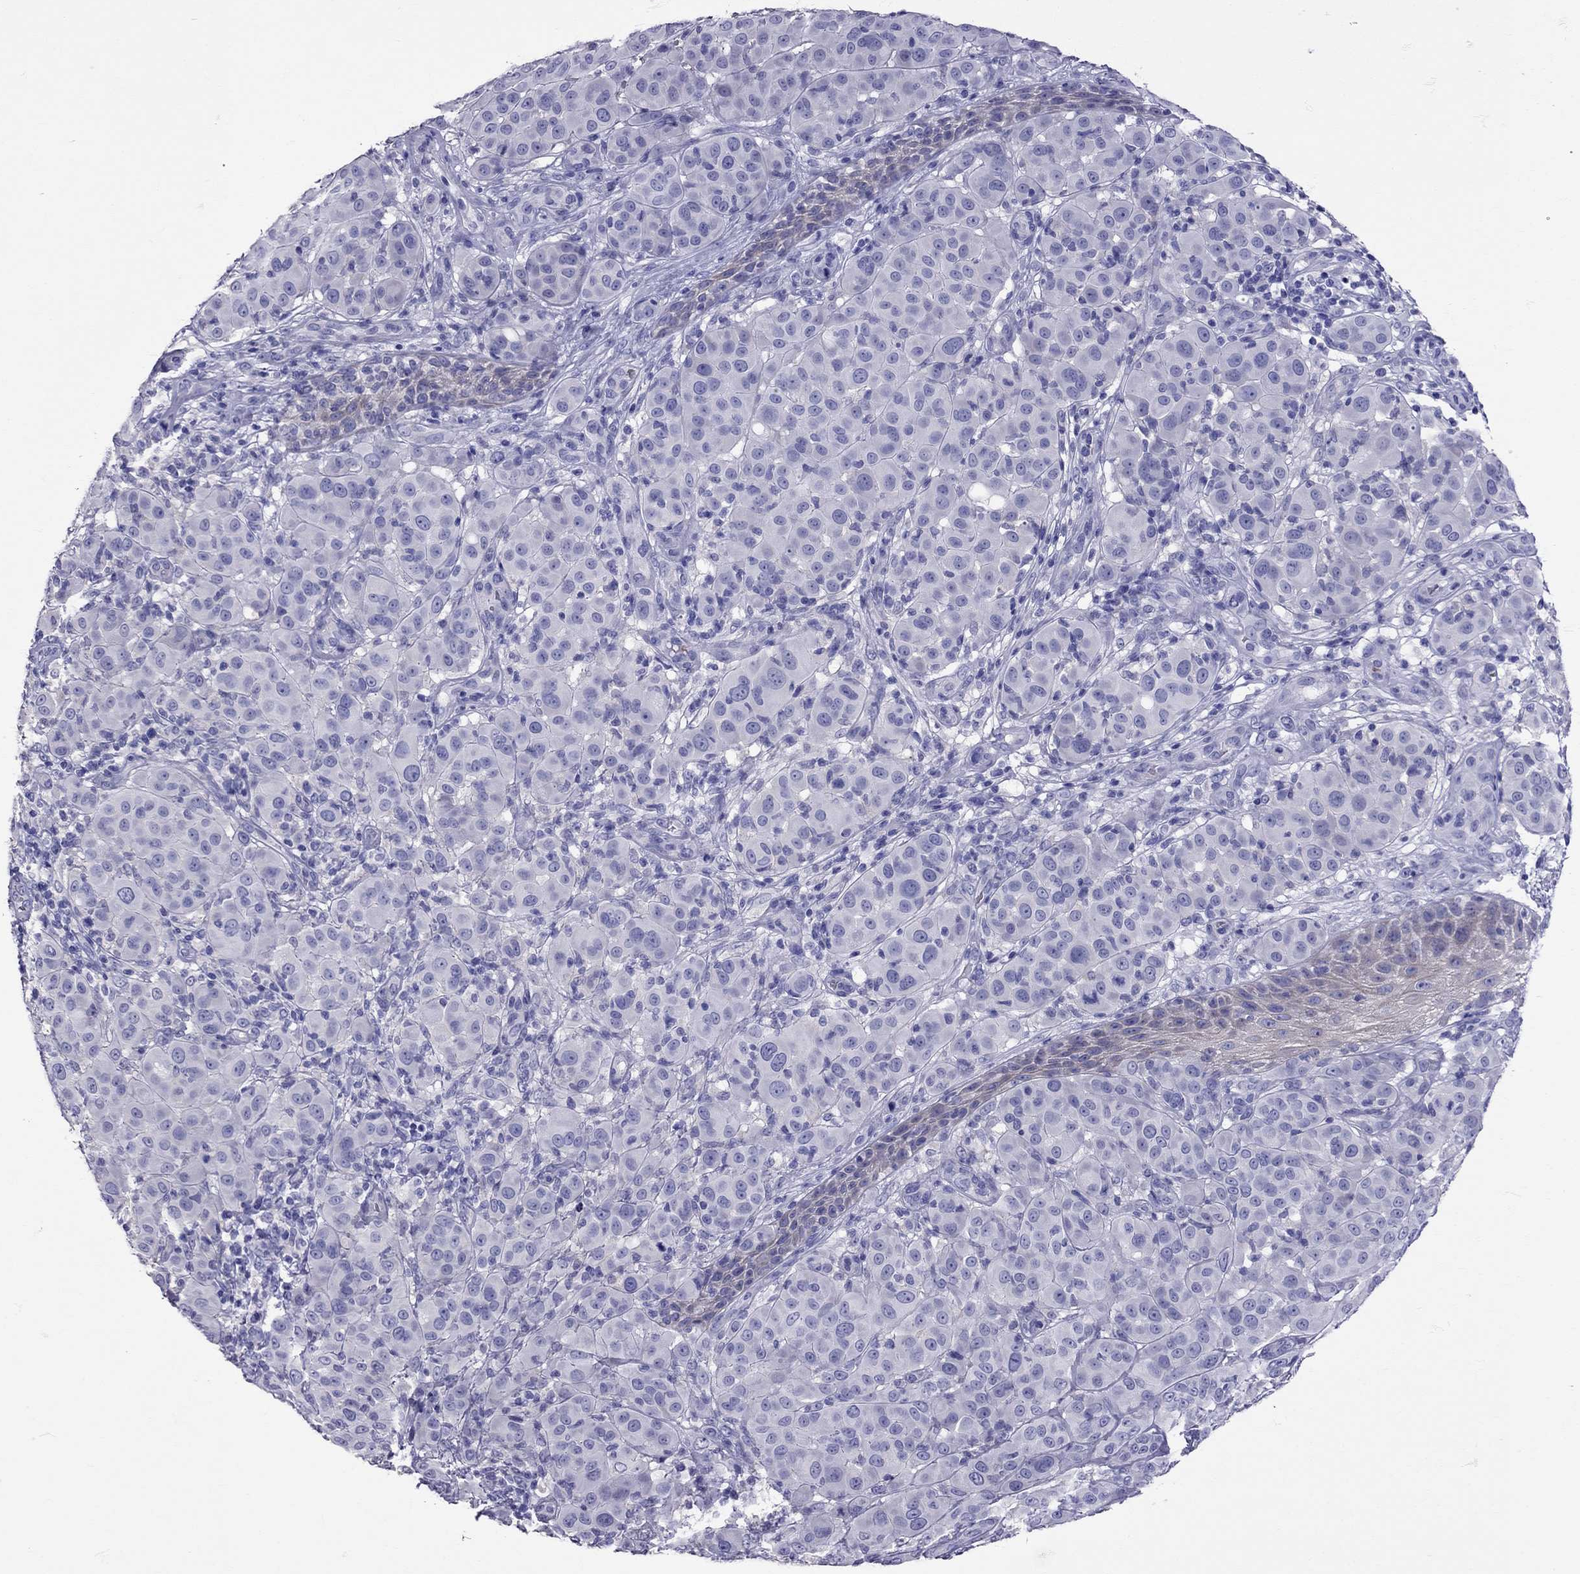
{"staining": {"intensity": "negative", "quantity": "none", "location": "none"}, "tissue": "melanoma", "cell_type": "Tumor cells", "image_type": "cancer", "snomed": [{"axis": "morphology", "description": "Malignant melanoma, NOS"}, {"axis": "topography", "description": "Skin"}], "caption": "A histopathology image of malignant melanoma stained for a protein shows no brown staining in tumor cells. Brightfield microscopy of IHC stained with DAB (brown) and hematoxylin (blue), captured at high magnification.", "gene": "TBR1", "patient": {"sex": "female", "age": 87}}